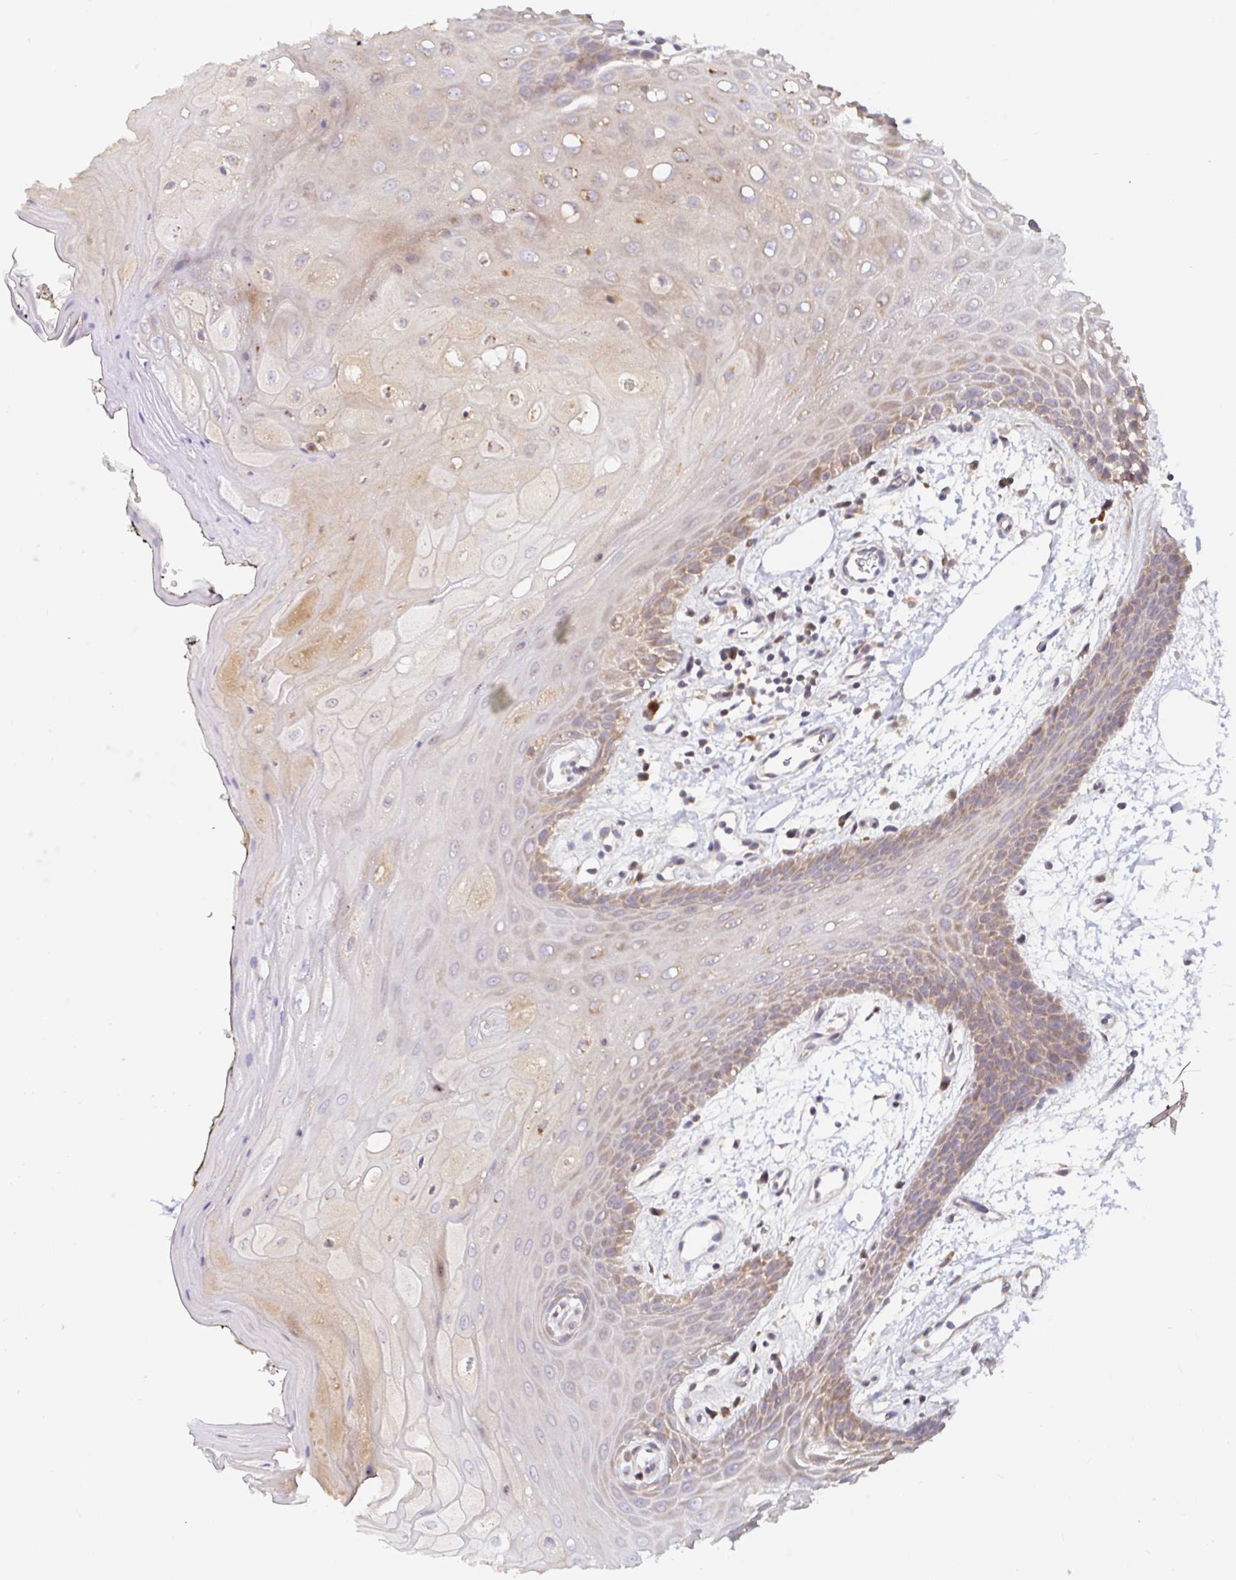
{"staining": {"intensity": "weak", "quantity": "25%-75%", "location": "cytoplasmic/membranous"}, "tissue": "oral mucosa", "cell_type": "Squamous epithelial cells", "image_type": "normal", "snomed": [{"axis": "morphology", "description": "Normal tissue, NOS"}, {"axis": "topography", "description": "Oral tissue"}, {"axis": "topography", "description": "Tounge, NOS"}], "caption": "This micrograph displays immunohistochemistry staining of unremarkable oral mucosa, with low weak cytoplasmic/membranous positivity in approximately 25%-75% of squamous epithelial cells.", "gene": "LARP1", "patient": {"sex": "female", "age": 59}}